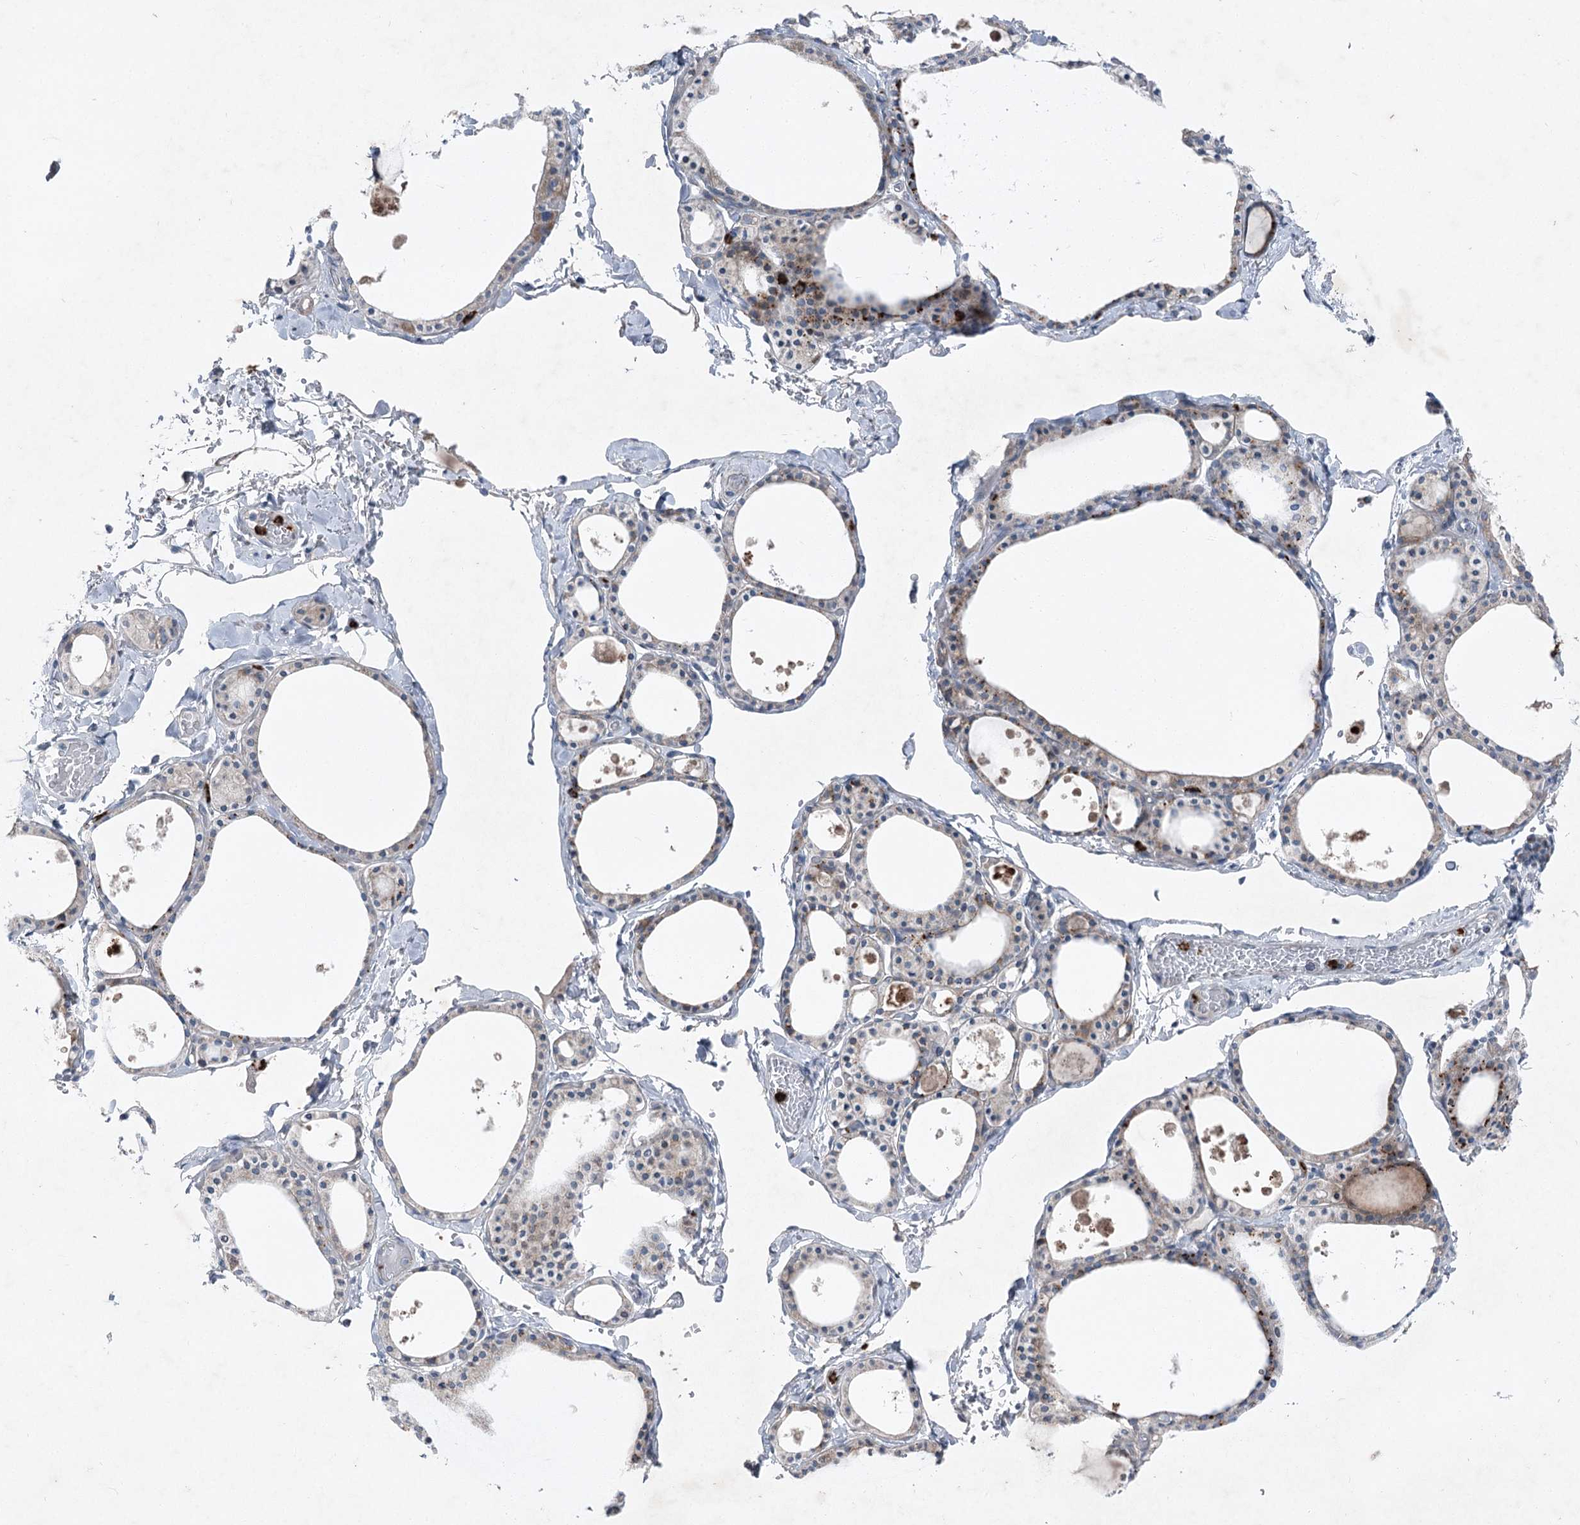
{"staining": {"intensity": "weak", "quantity": "25%-75%", "location": "cytoplasmic/membranous"}, "tissue": "thyroid gland", "cell_type": "Glandular cells", "image_type": "normal", "snomed": [{"axis": "morphology", "description": "Normal tissue, NOS"}, {"axis": "topography", "description": "Thyroid gland"}], "caption": "Immunohistochemical staining of normal human thyroid gland reveals low levels of weak cytoplasmic/membranous positivity in about 25%-75% of glandular cells. (DAB (3,3'-diaminobenzidine) IHC, brown staining for protein, blue staining for nuclei).", "gene": "ENSG00000285330", "patient": {"sex": "male", "age": 56}}